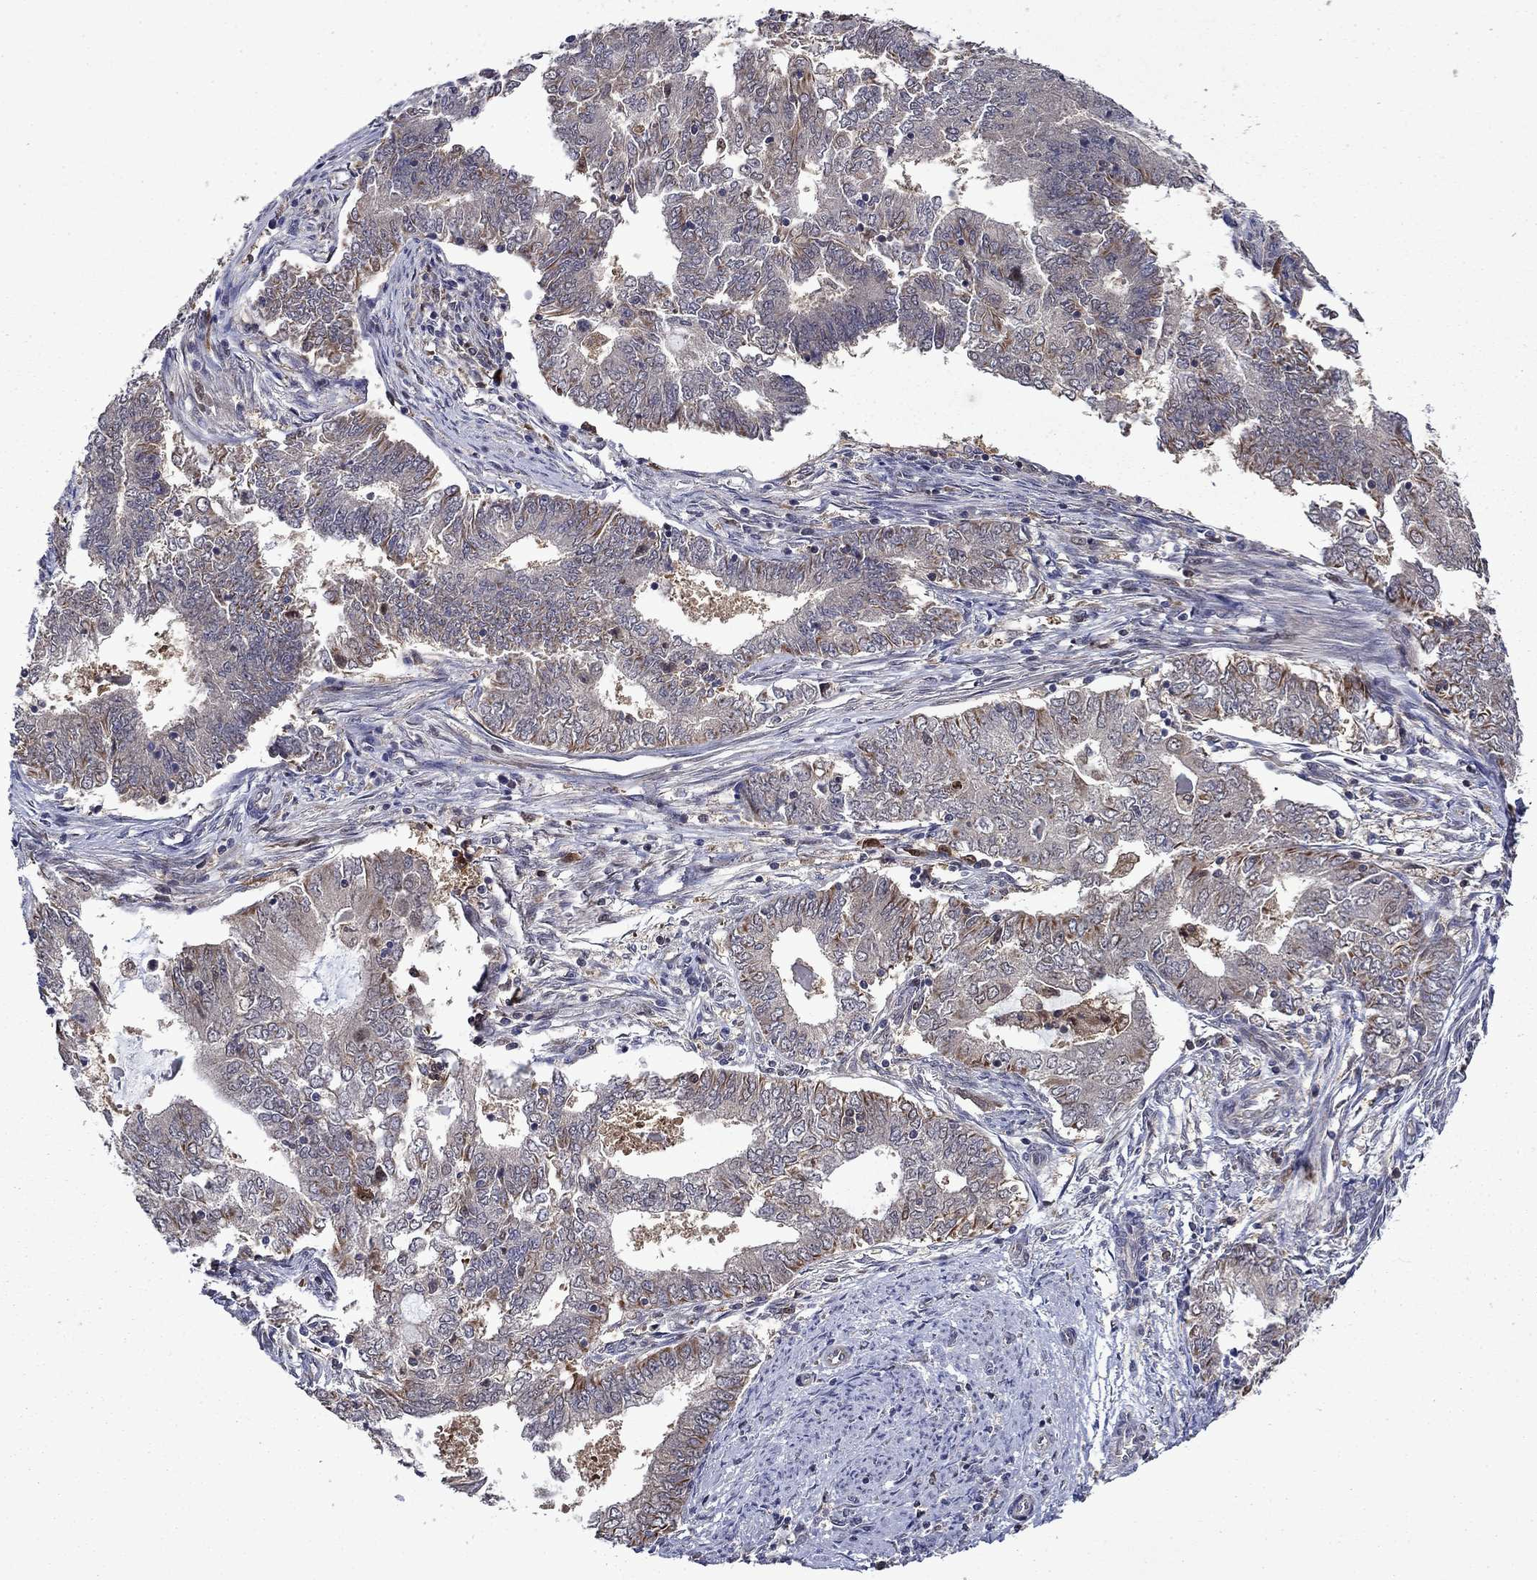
{"staining": {"intensity": "negative", "quantity": "none", "location": "none"}, "tissue": "endometrial cancer", "cell_type": "Tumor cells", "image_type": "cancer", "snomed": [{"axis": "morphology", "description": "Adenocarcinoma, NOS"}, {"axis": "topography", "description": "Endometrium"}], "caption": "Tumor cells show no significant staining in adenocarcinoma (endometrial). (Stains: DAB IHC with hematoxylin counter stain, Microscopy: brightfield microscopy at high magnification).", "gene": "TPMT", "patient": {"sex": "female", "age": 62}}